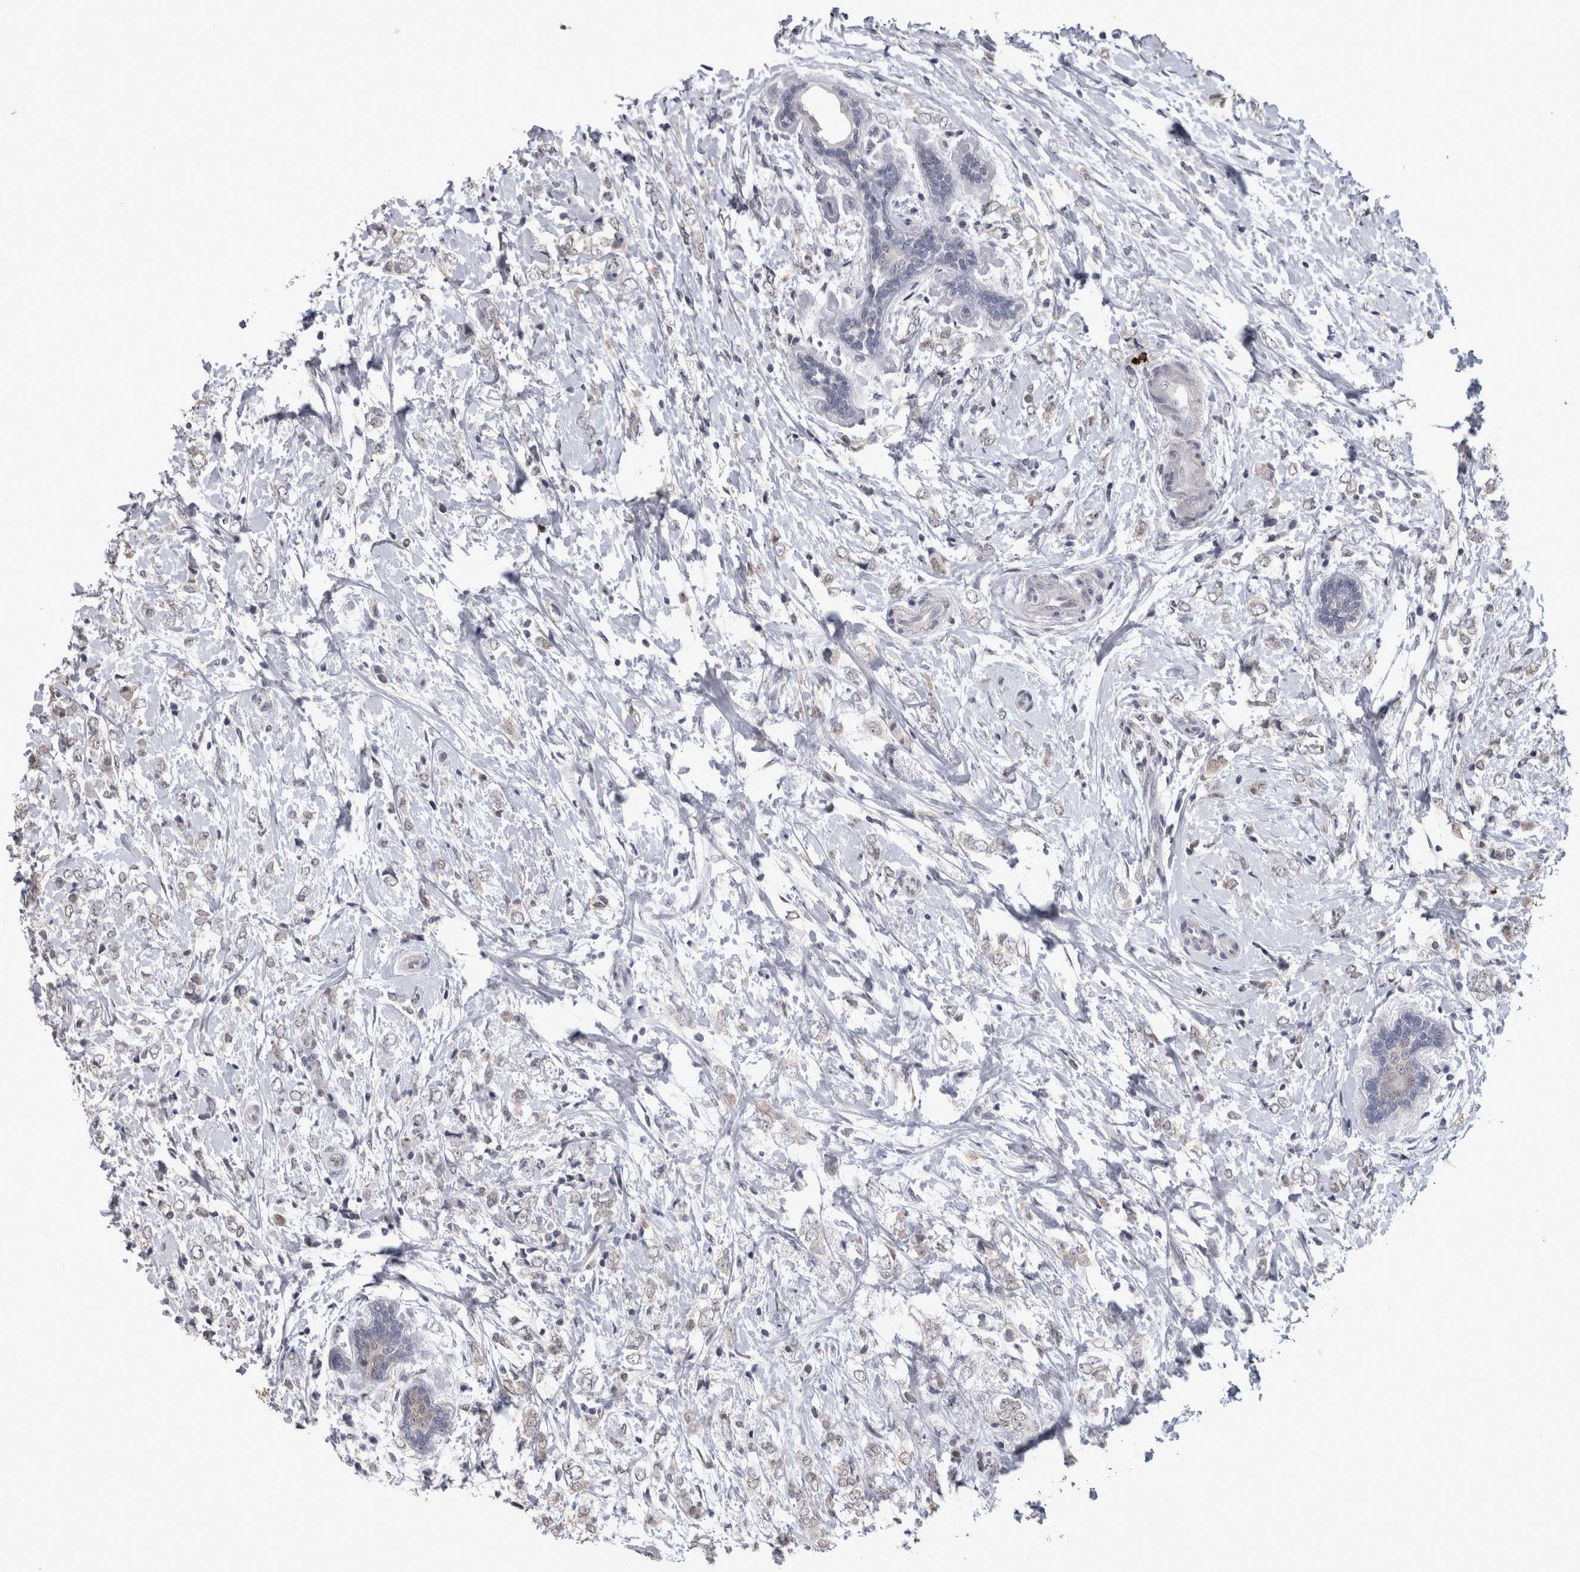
{"staining": {"intensity": "negative", "quantity": "none", "location": "none"}, "tissue": "breast cancer", "cell_type": "Tumor cells", "image_type": "cancer", "snomed": [{"axis": "morphology", "description": "Normal tissue, NOS"}, {"axis": "morphology", "description": "Lobular carcinoma"}, {"axis": "topography", "description": "Breast"}], "caption": "Breast cancer was stained to show a protein in brown. There is no significant staining in tumor cells.", "gene": "PEBP4", "patient": {"sex": "female", "age": 47}}